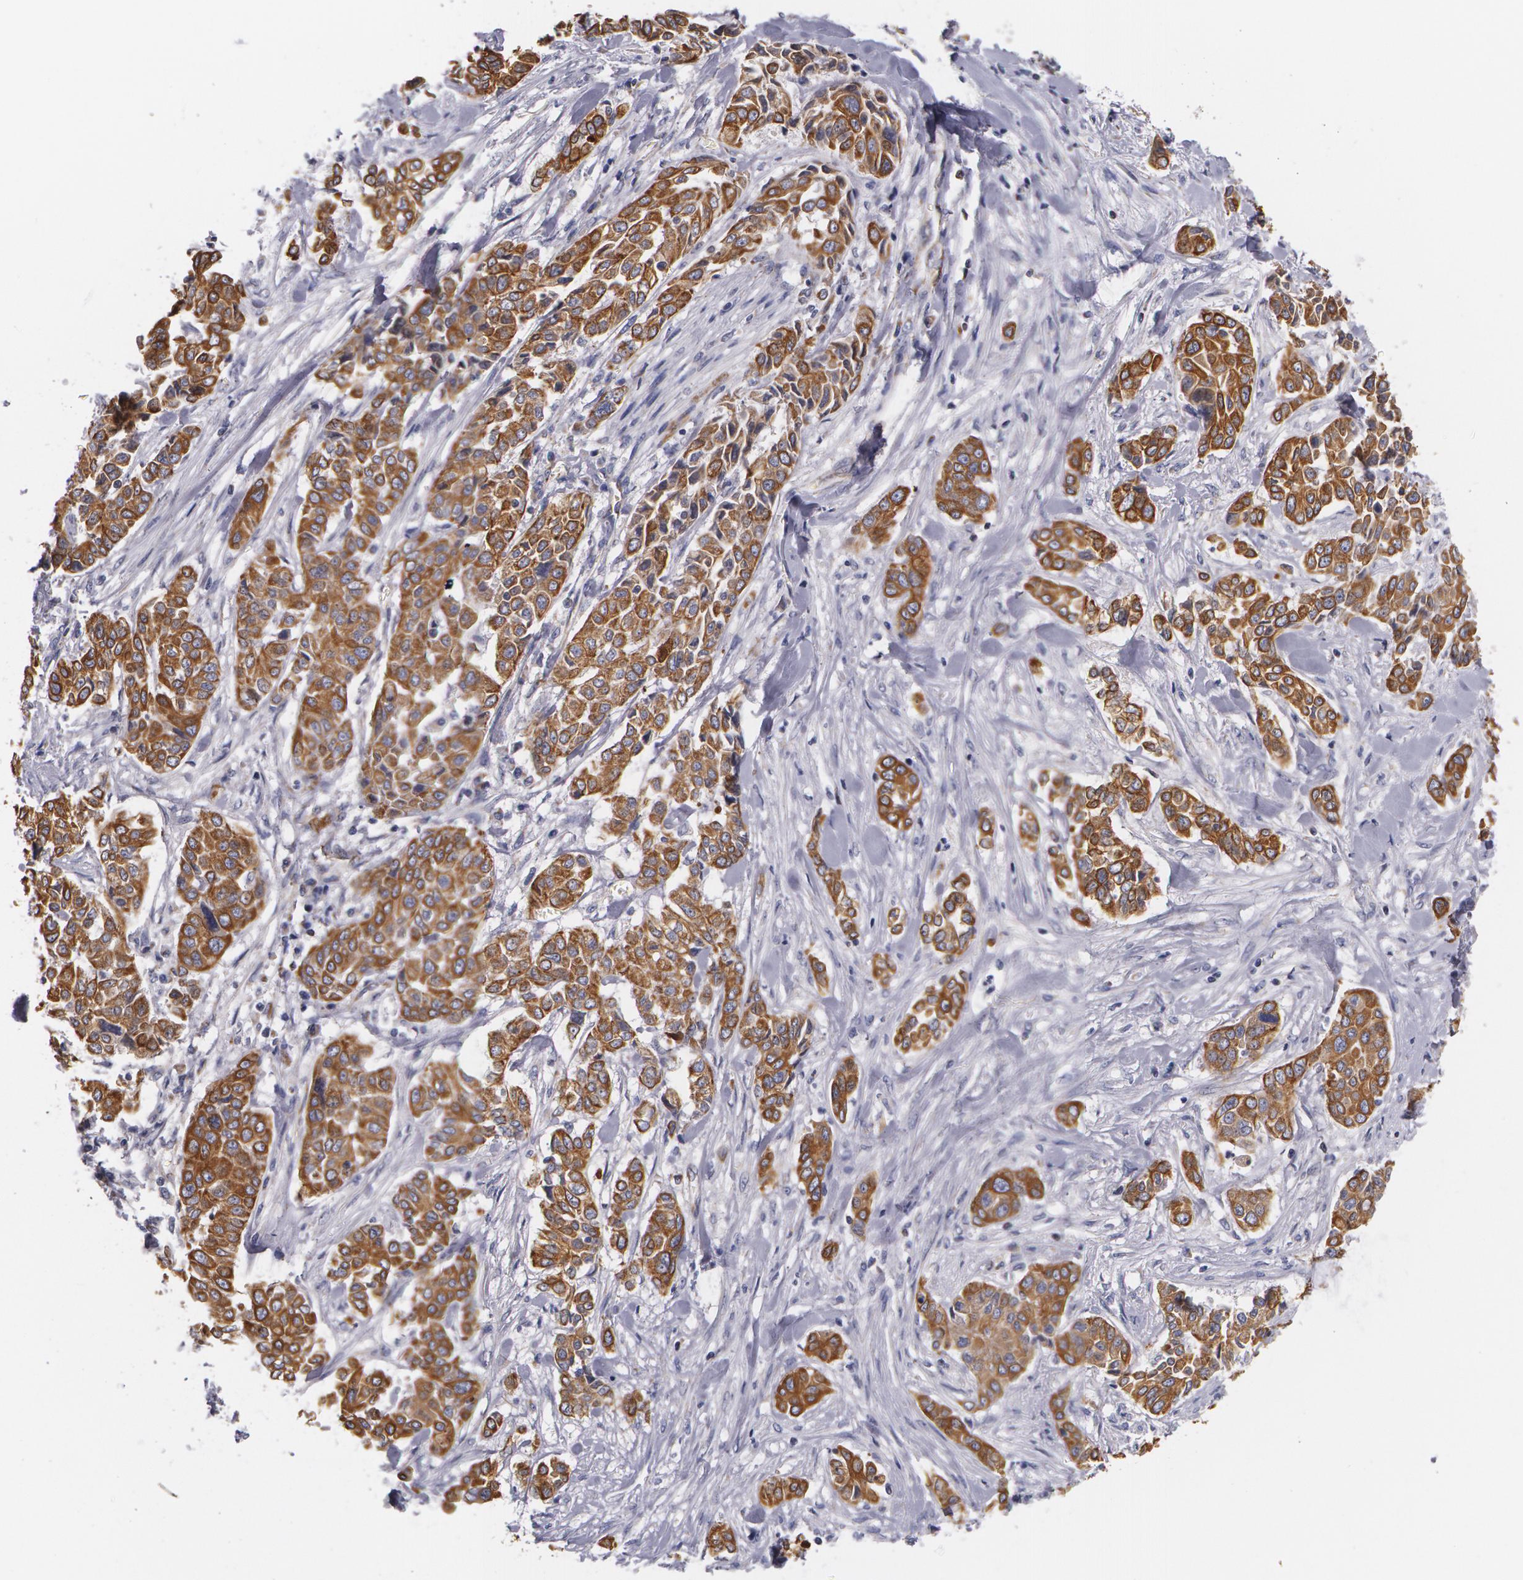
{"staining": {"intensity": "moderate", "quantity": ">75%", "location": "cytoplasmic/membranous"}, "tissue": "pancreatic cancer", "cell_type": "Tumor cells", "image_type": "cancer", "snomed": [{"axis": "morphology", "description": "Adenocarcinoma, NOS"}, {"axis": "topography", "description": "Pancreas"}], "caption": "Moderate cytoplasmic/membranous positivity is appreciated in about >75% of tumor cells in pancreatic cancer (adenocarcinoma).", "gene": "KRT18", "patient": {"sex": "female", "age": 52}}